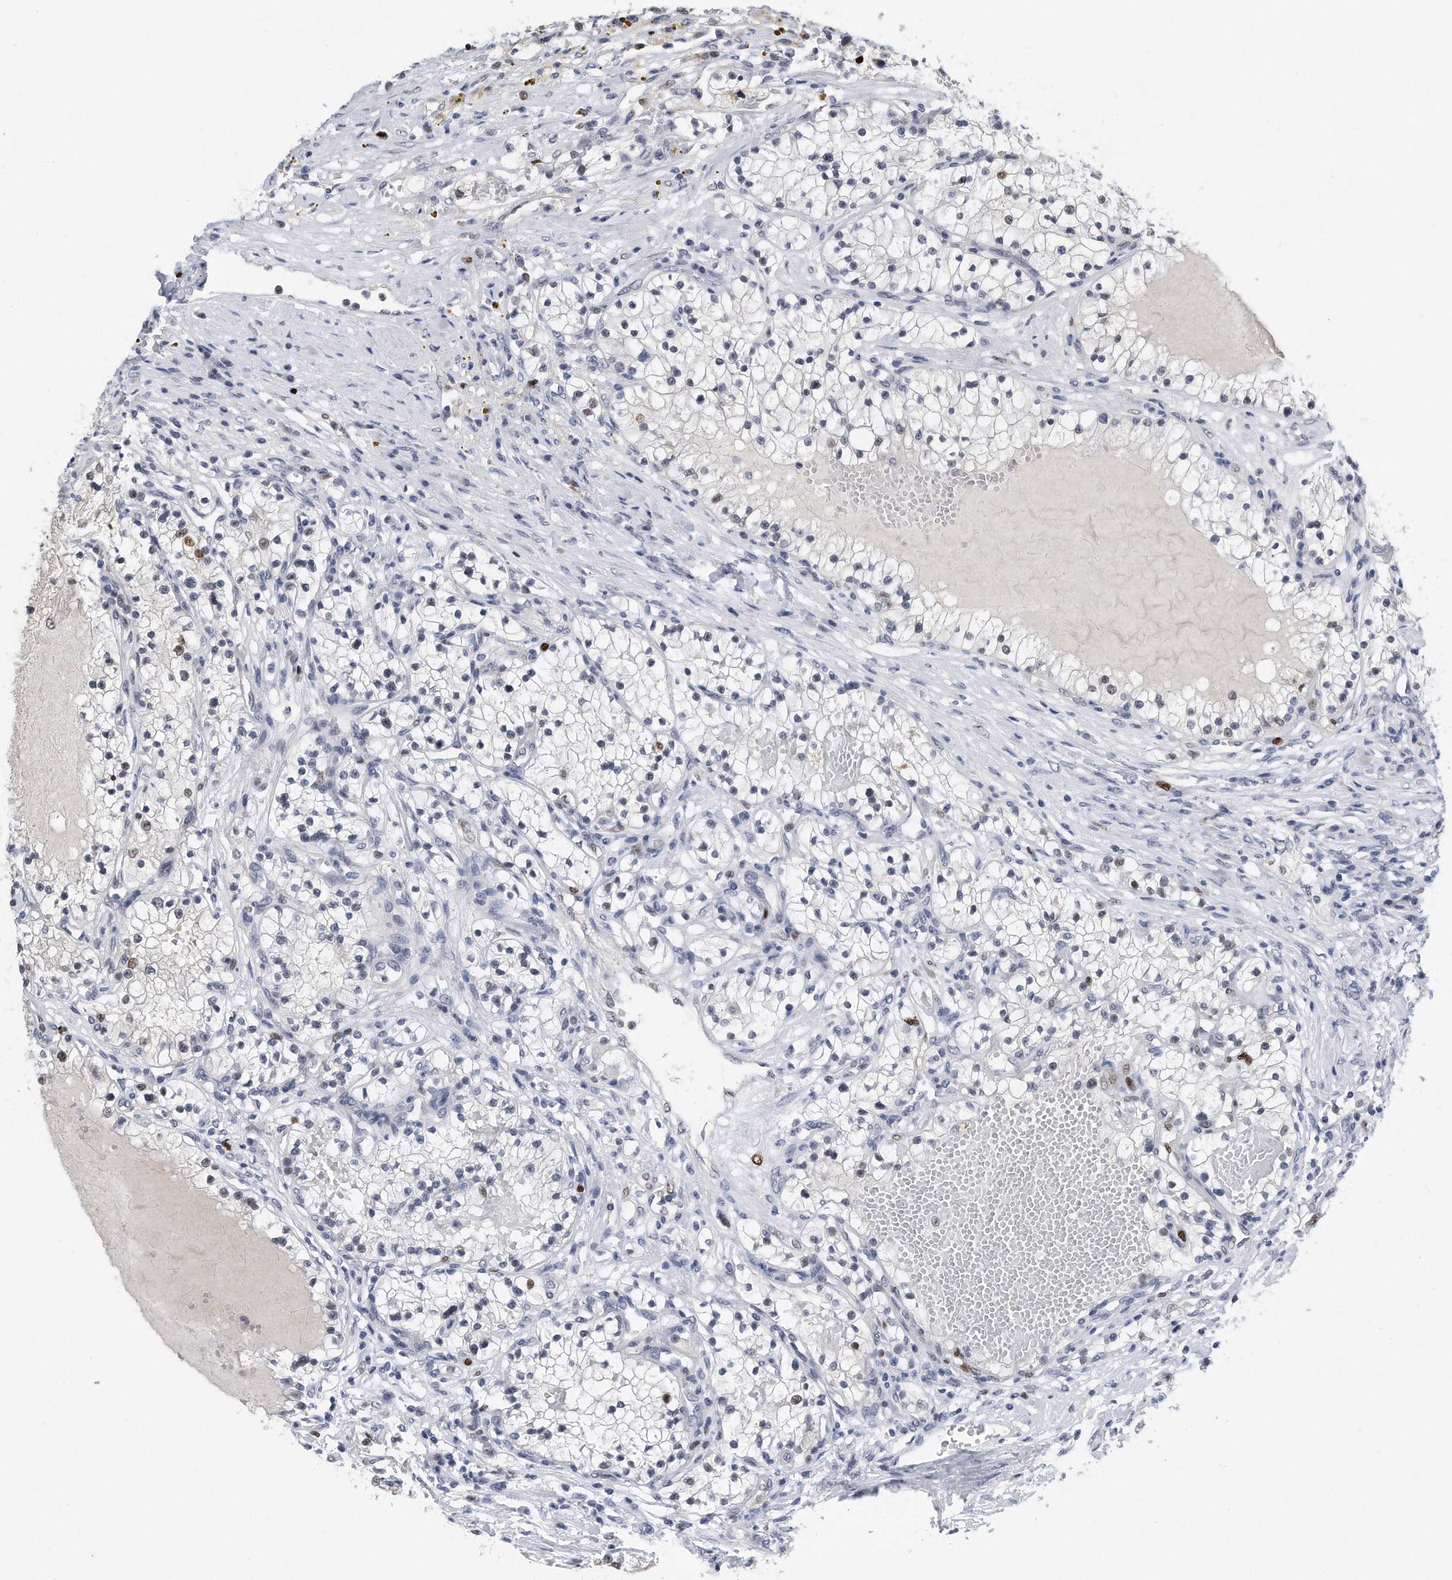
{"staining": {"intensity": "moderate", "quantity": "<25%", "location": "nuclear"}, "tissue": "renal cancer", "cell_type": "Tumor cells", "image_type": "cancer", "snomed": [{"axis": "morphology", "description": "Normal tissue, NOS"}, {"axis": "morphology", "description": "Adenocarcinoma, NOS"}, {"axis": "topography", "description": "Kidney"}], "caption": "This histopathology image displays immunohistochemistry staining of adenocarcinoma (renal), with low moderate nuclear staining in approximately <25% of tumor cells.", "gene": "PCNA", "patient": {"sex": "male", "age": 68}}